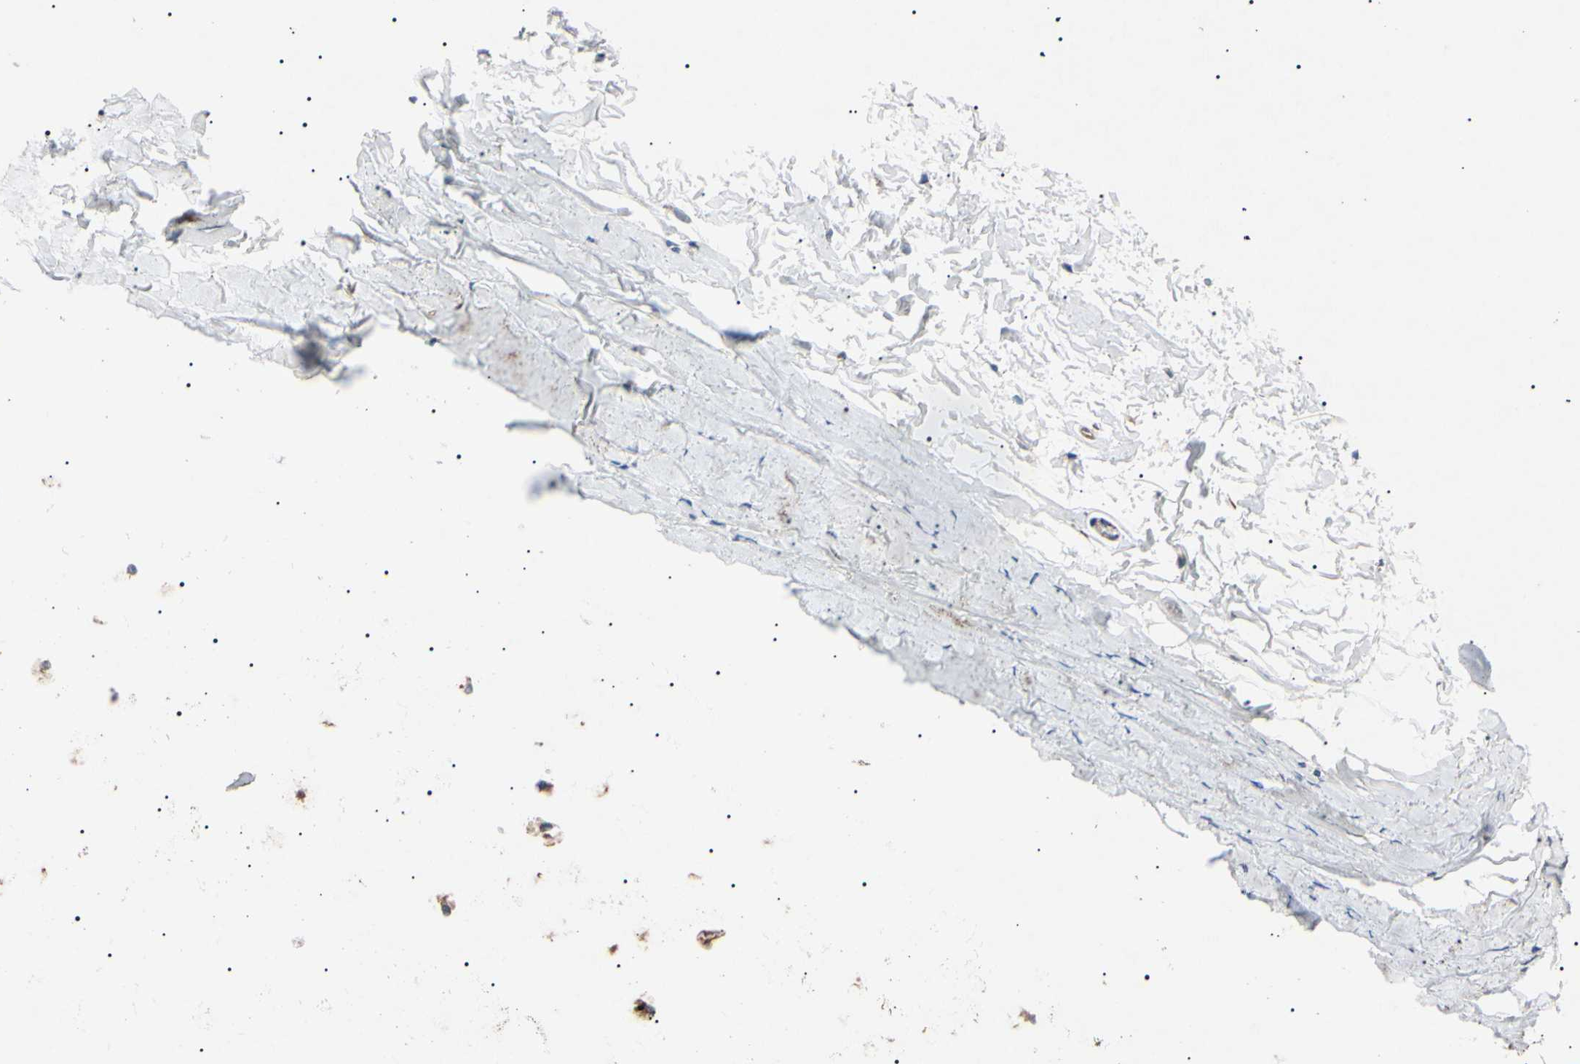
{"staining": {"intensity": "weak", "quantity": ">75%", "location": "cytoplasmic/membranous"}, "tissue": "adipose tissue", "cell_type": "Adipocytes", "image_type": "normal", "snomed": [{"axis": "morphology", "description": "Normal tissue, NOS"}, {"axis": "topography", "description": "Bronchus"}], "caption": "Protein expression by immunohistochemistry reveals weak cytoplasmic/membranous staining in about >75% of adipocytes in normal adipose tissue. (DAB (3,3'-diaminobenzidine) IHC with brightfield microscopy, high magnification).", "gene": "TUBB4A", "patient": {"sex": "female", "age": 73}}